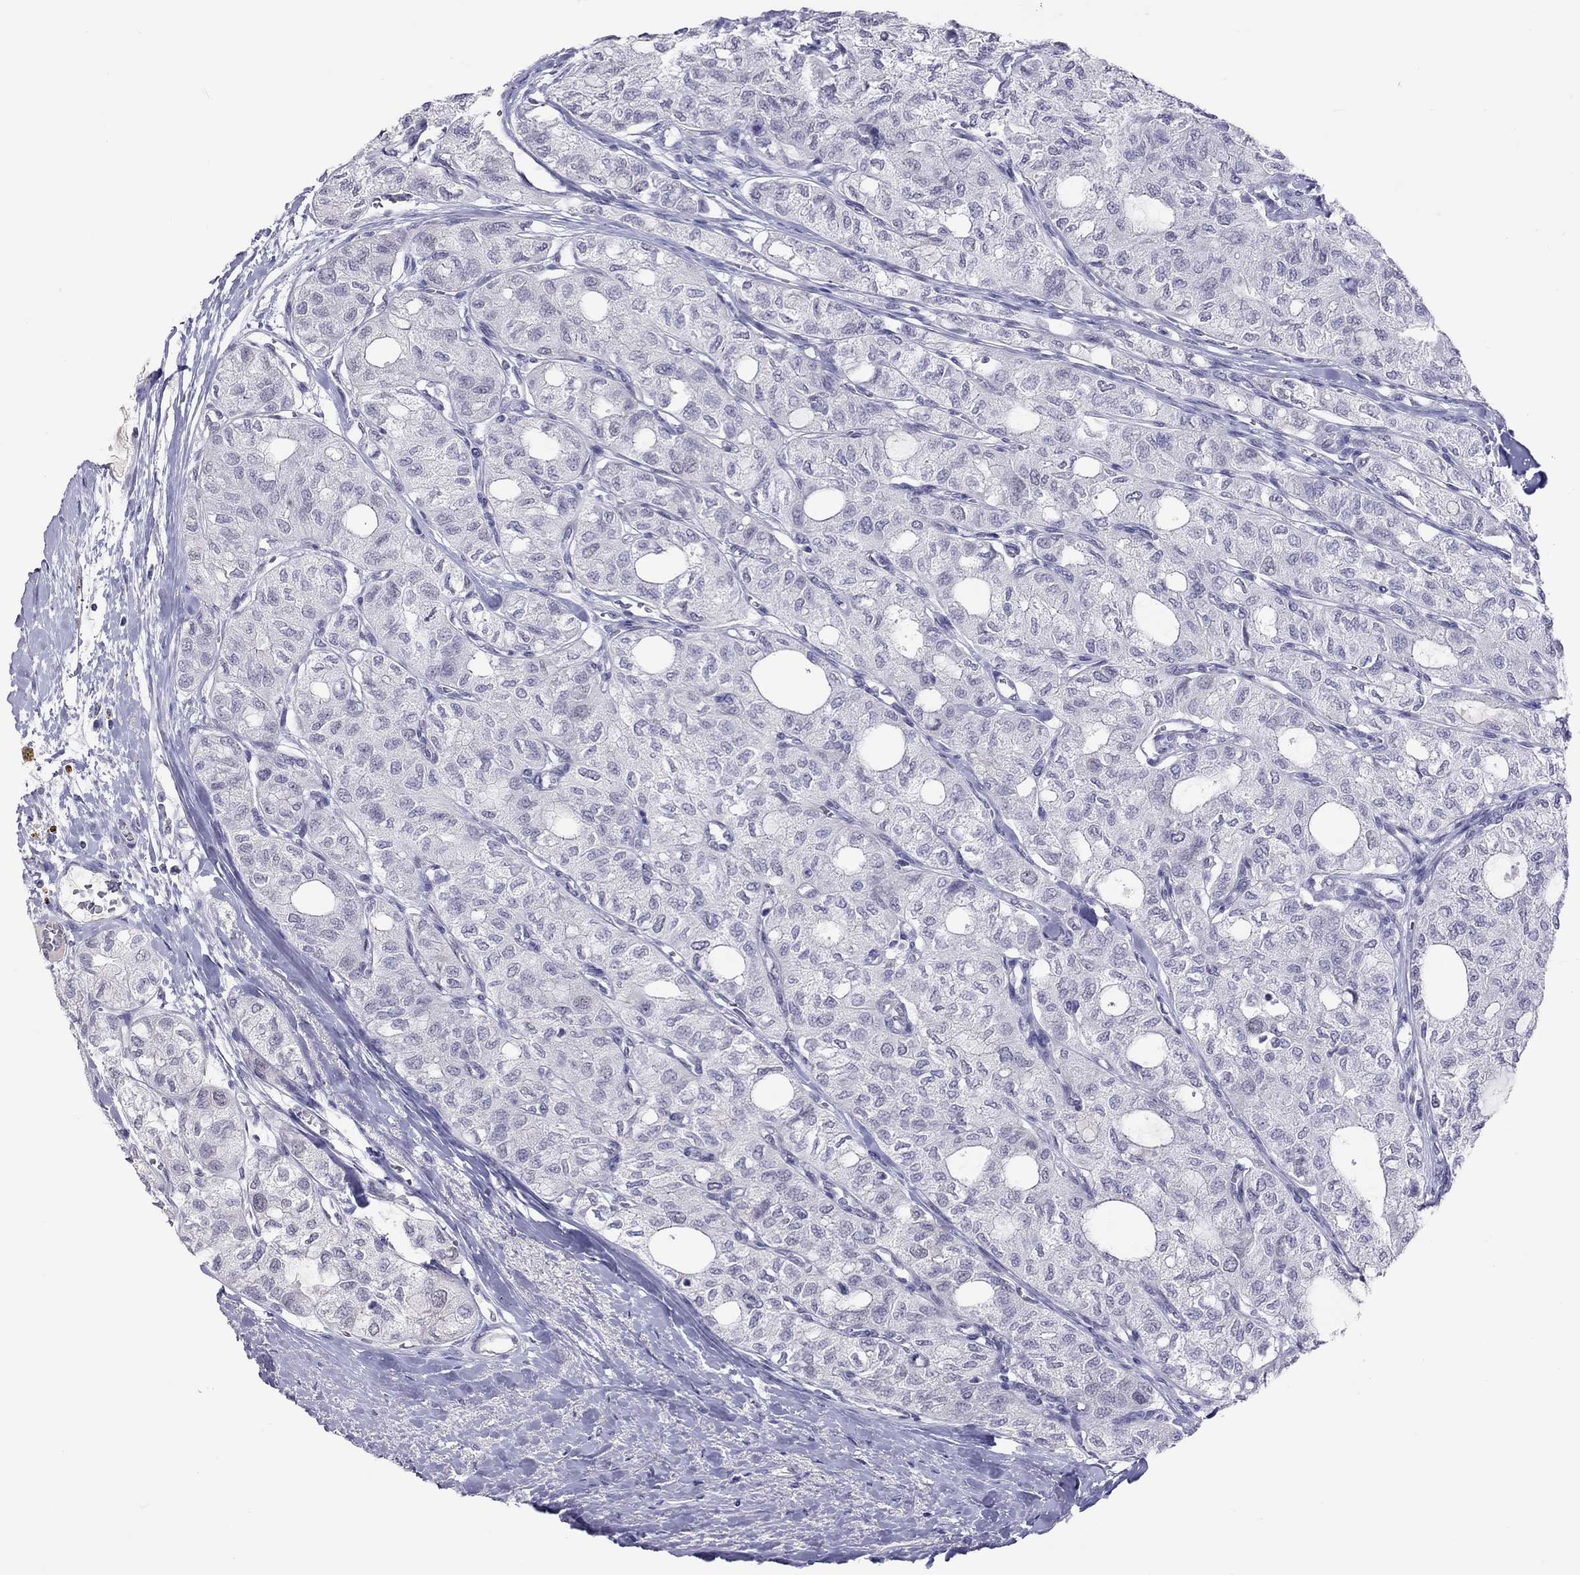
{"staining": {"intensity": "negative", "quantity": "none", "location": "none"}, "tissue": "thyroid cancer", "cell_type": "Tumor cells", "image_type": "cancer", "snomed": [{"axis": "morphology", "description": "Follicular adenoma carcinoma, NOS"}, {"axis": "topography", "description": "Thyroid gland"}], "caption": "Protein analysis of thyroid cancer (follicular adenoma carcinoma) exhibits no significant staining in tumor cells.", "gene": "JHY", "patient": {"sex": "male", "age": 75}}